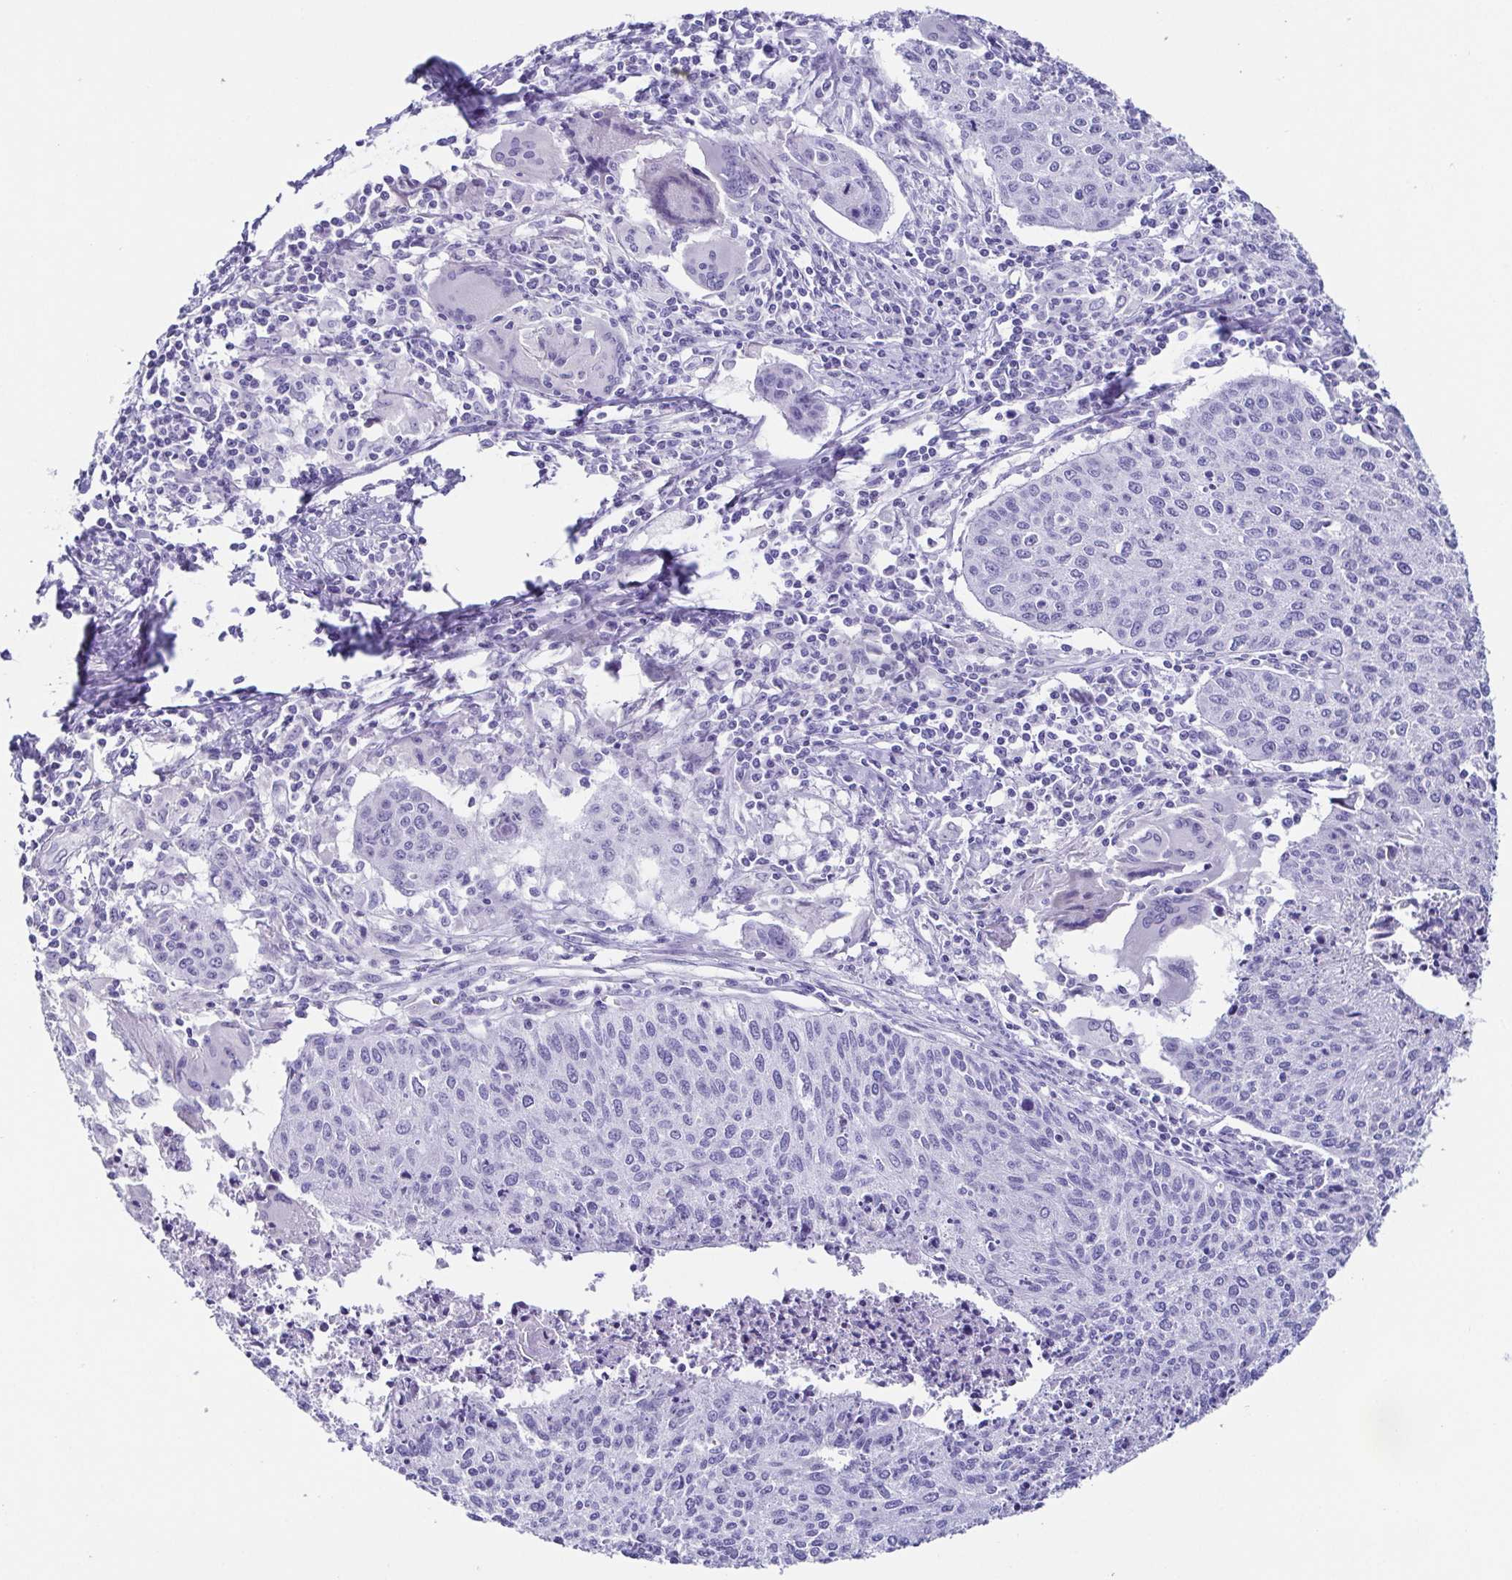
{"staining": {"intensity": "negative", "quantity": "none", "location": "none"}, "tissue": "cervical cancer", "cell_type": "Tumor cells", "image_type": "cancer", "snomed": [{"axis": "morphology", "description": "Squamous cell carcinoma, NOS"}, {"axis": "topography", "description": "Cervix"}], "caption": "This is an immunohistochemistry histopathology image of cervical cancer (squamous cell carcinoma). There is no staining in tumor cells.", "gene": "TNNT2", "patient": {"sex": "female", "age": 38}}